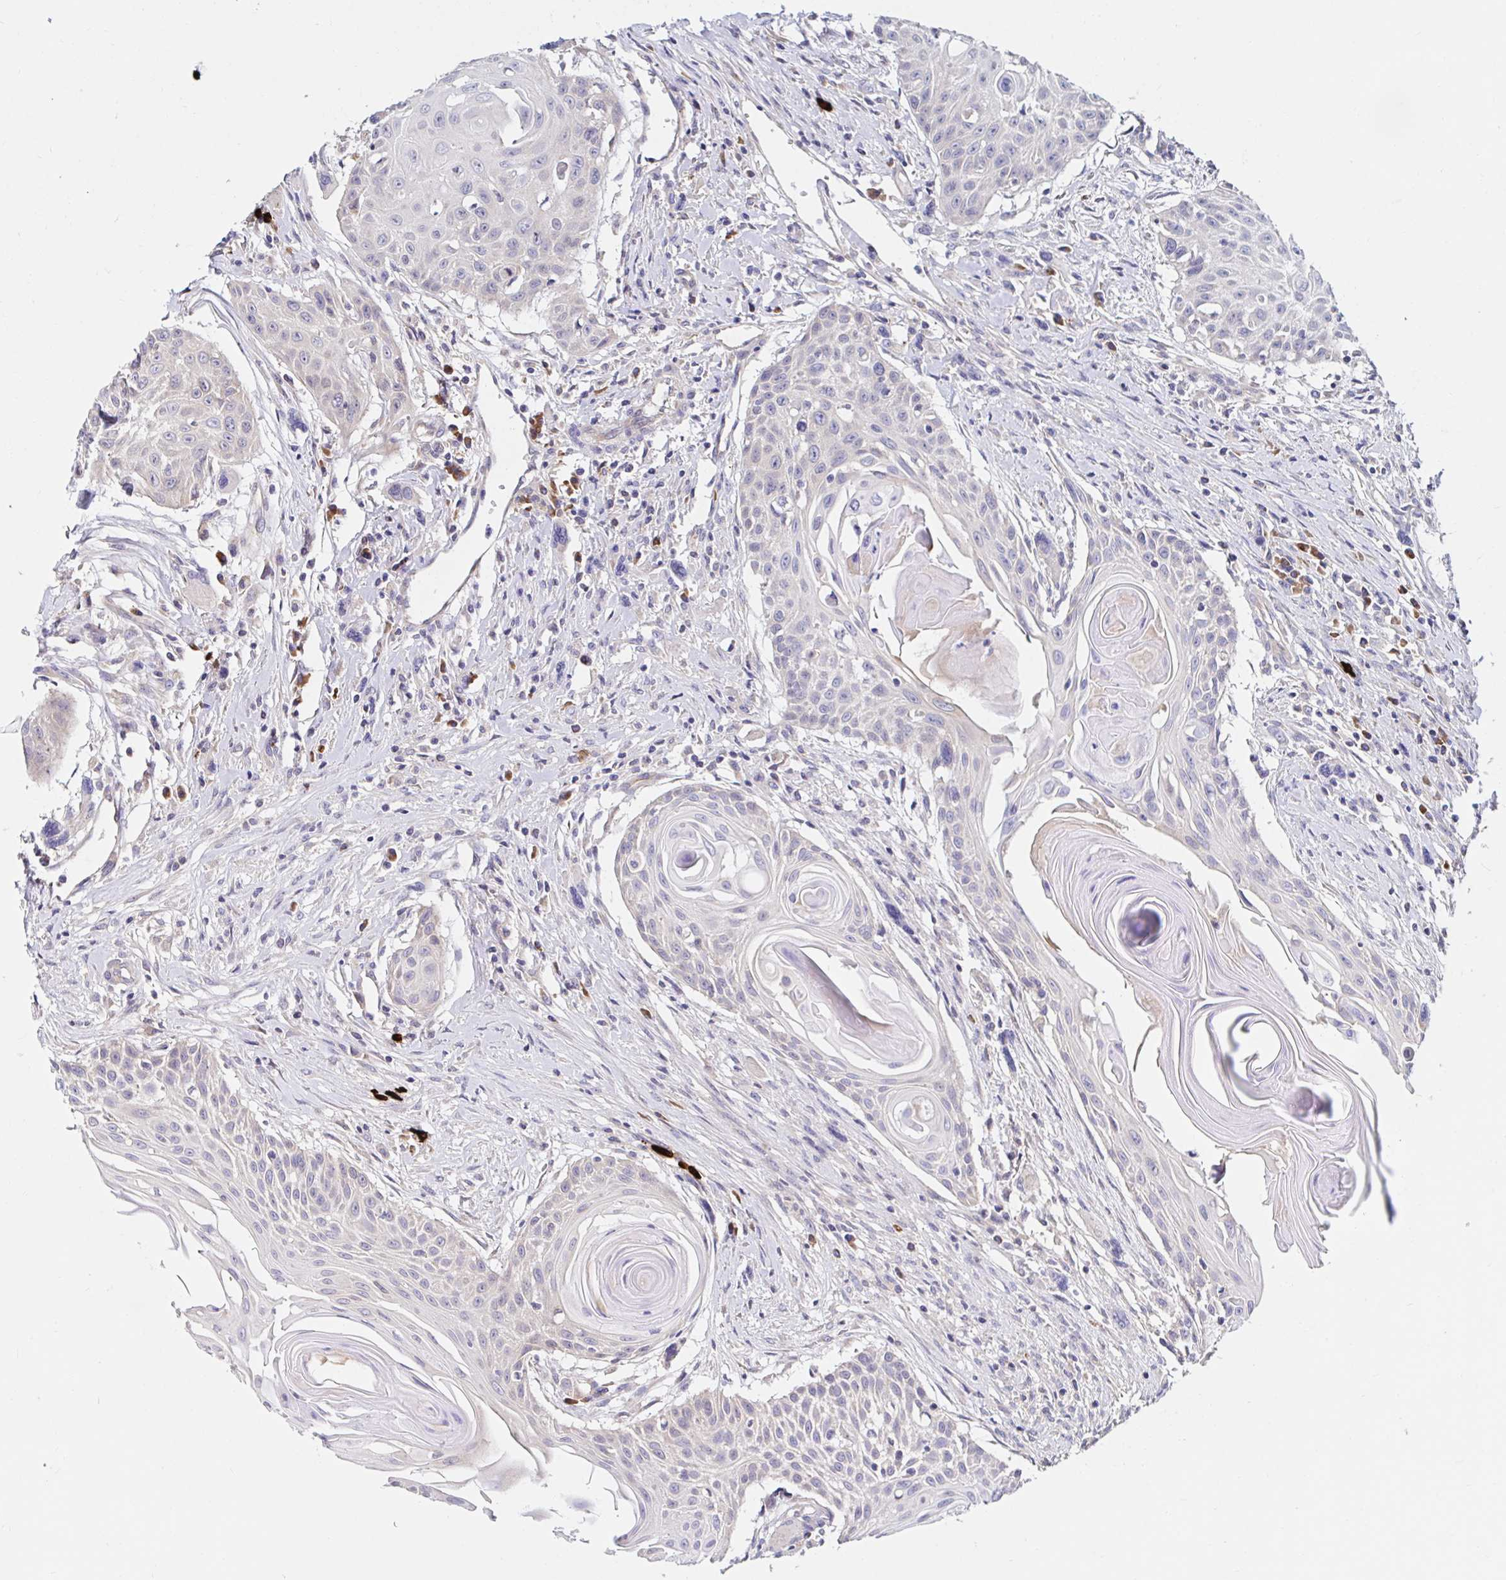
{"staining": {"intensity": "negative", "quantity": "none", "location": "none"}, "tissue": "head and neck cancer", "cell_type": "Tumor cells", "image_type": "cancer", "snomed": [{"axis": "morphology", "description": "Squamous cell carcinoma, NOS"}, {"axis": "topography", "description": "Lymph node"}, {"axis": "topography", "description": "Salivary gland"}, {"axis": "topography", "description": "Head-Neck"}], "caption": "Protein analysis of squamous cell carcinoma (head and neck) shows no significant expression in tumor cells.", "gene": "VSIG2", "patient": {"sex": "female", "age": 74}}